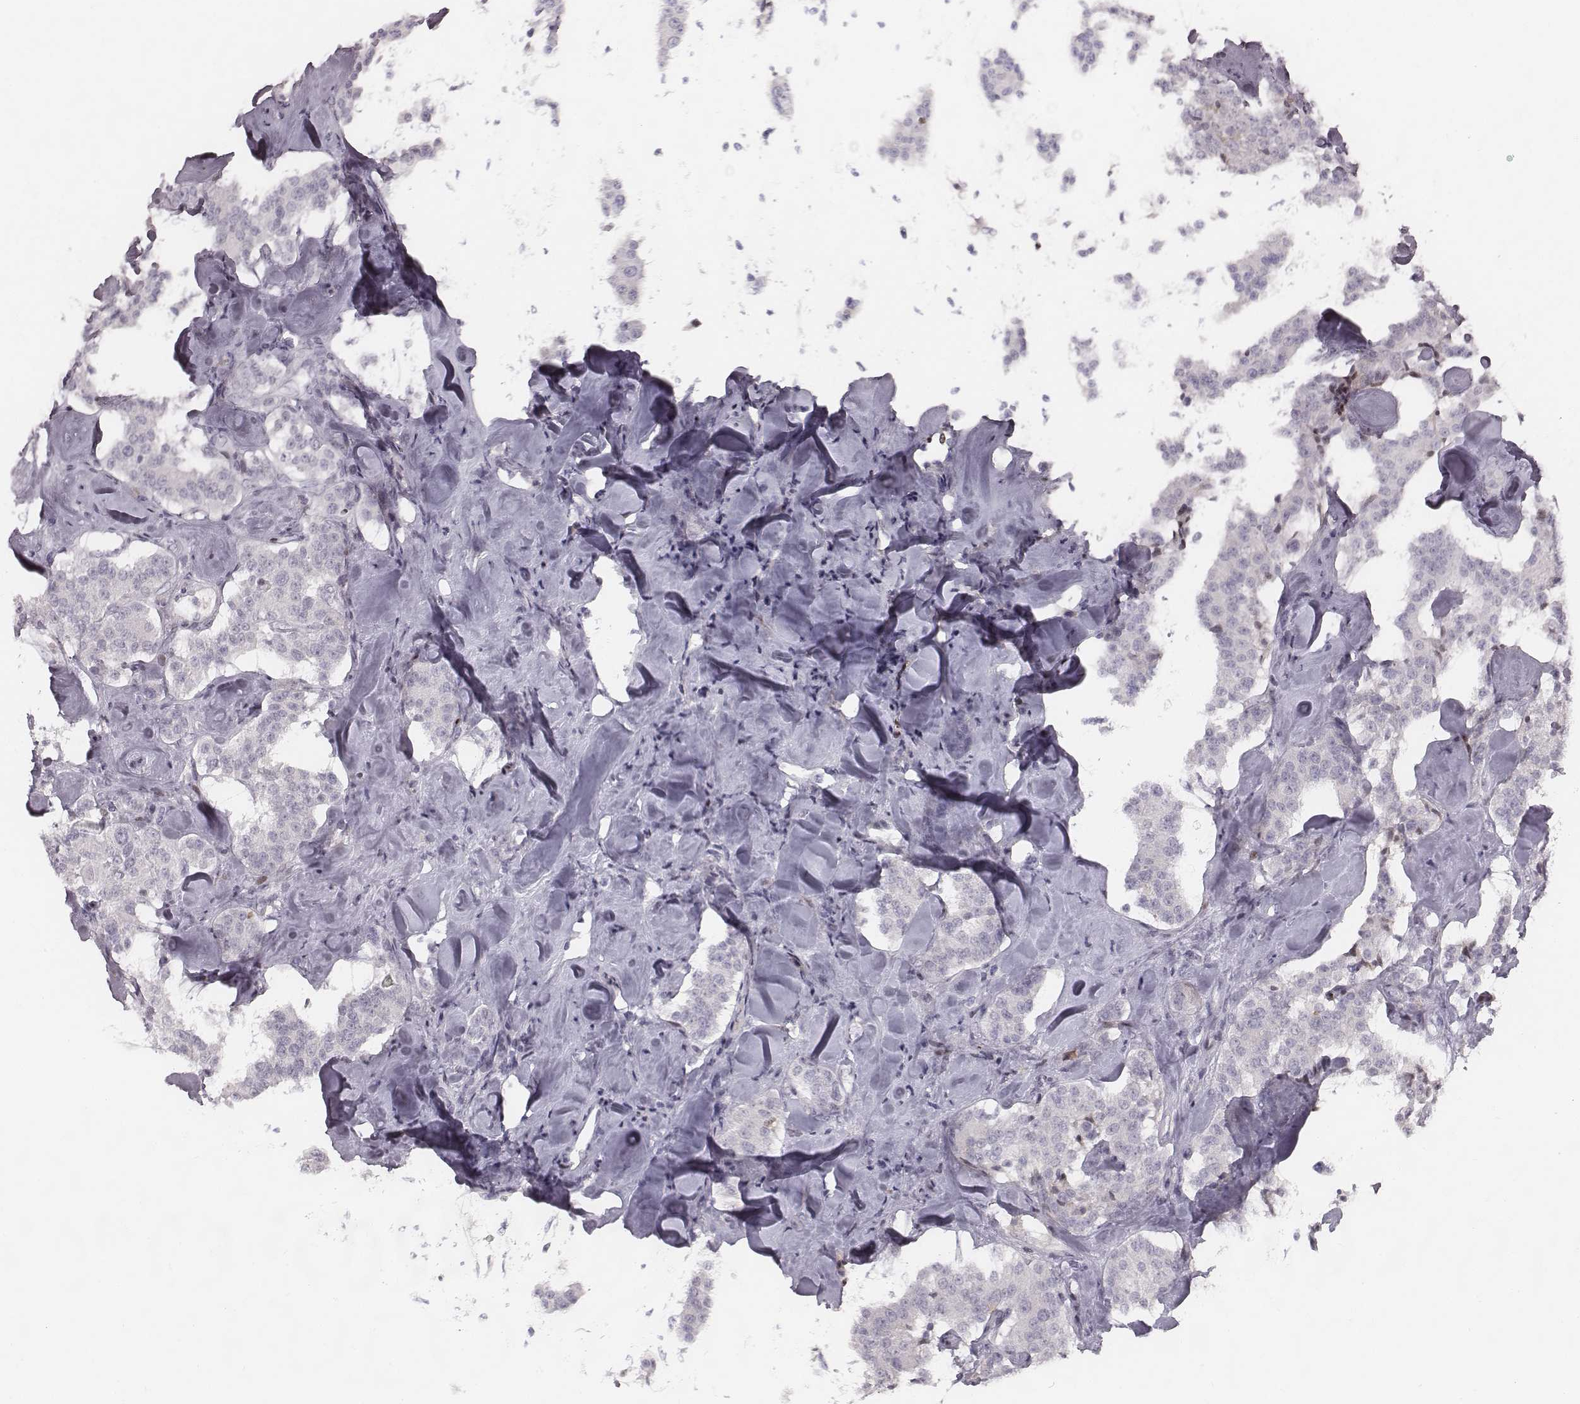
{"staining": {"intensity": "negative", "quantity": "none", "location": "none"}, "tissue": "carcinoid", "cell_type": "Tumor cells", "image_type": "cancer", "snomed": [{"axis": "morphology", "description": "Carcinoid, malignant, NOS"}, {"axis": "topography", "description": "Pancreas"}], "caption": "Immunohistochemical staining of carcinoid (malignant) displays no significant staining in tumor cells.", "gene": "NDC1", "patient": {"sex": "male", "age": 41}}